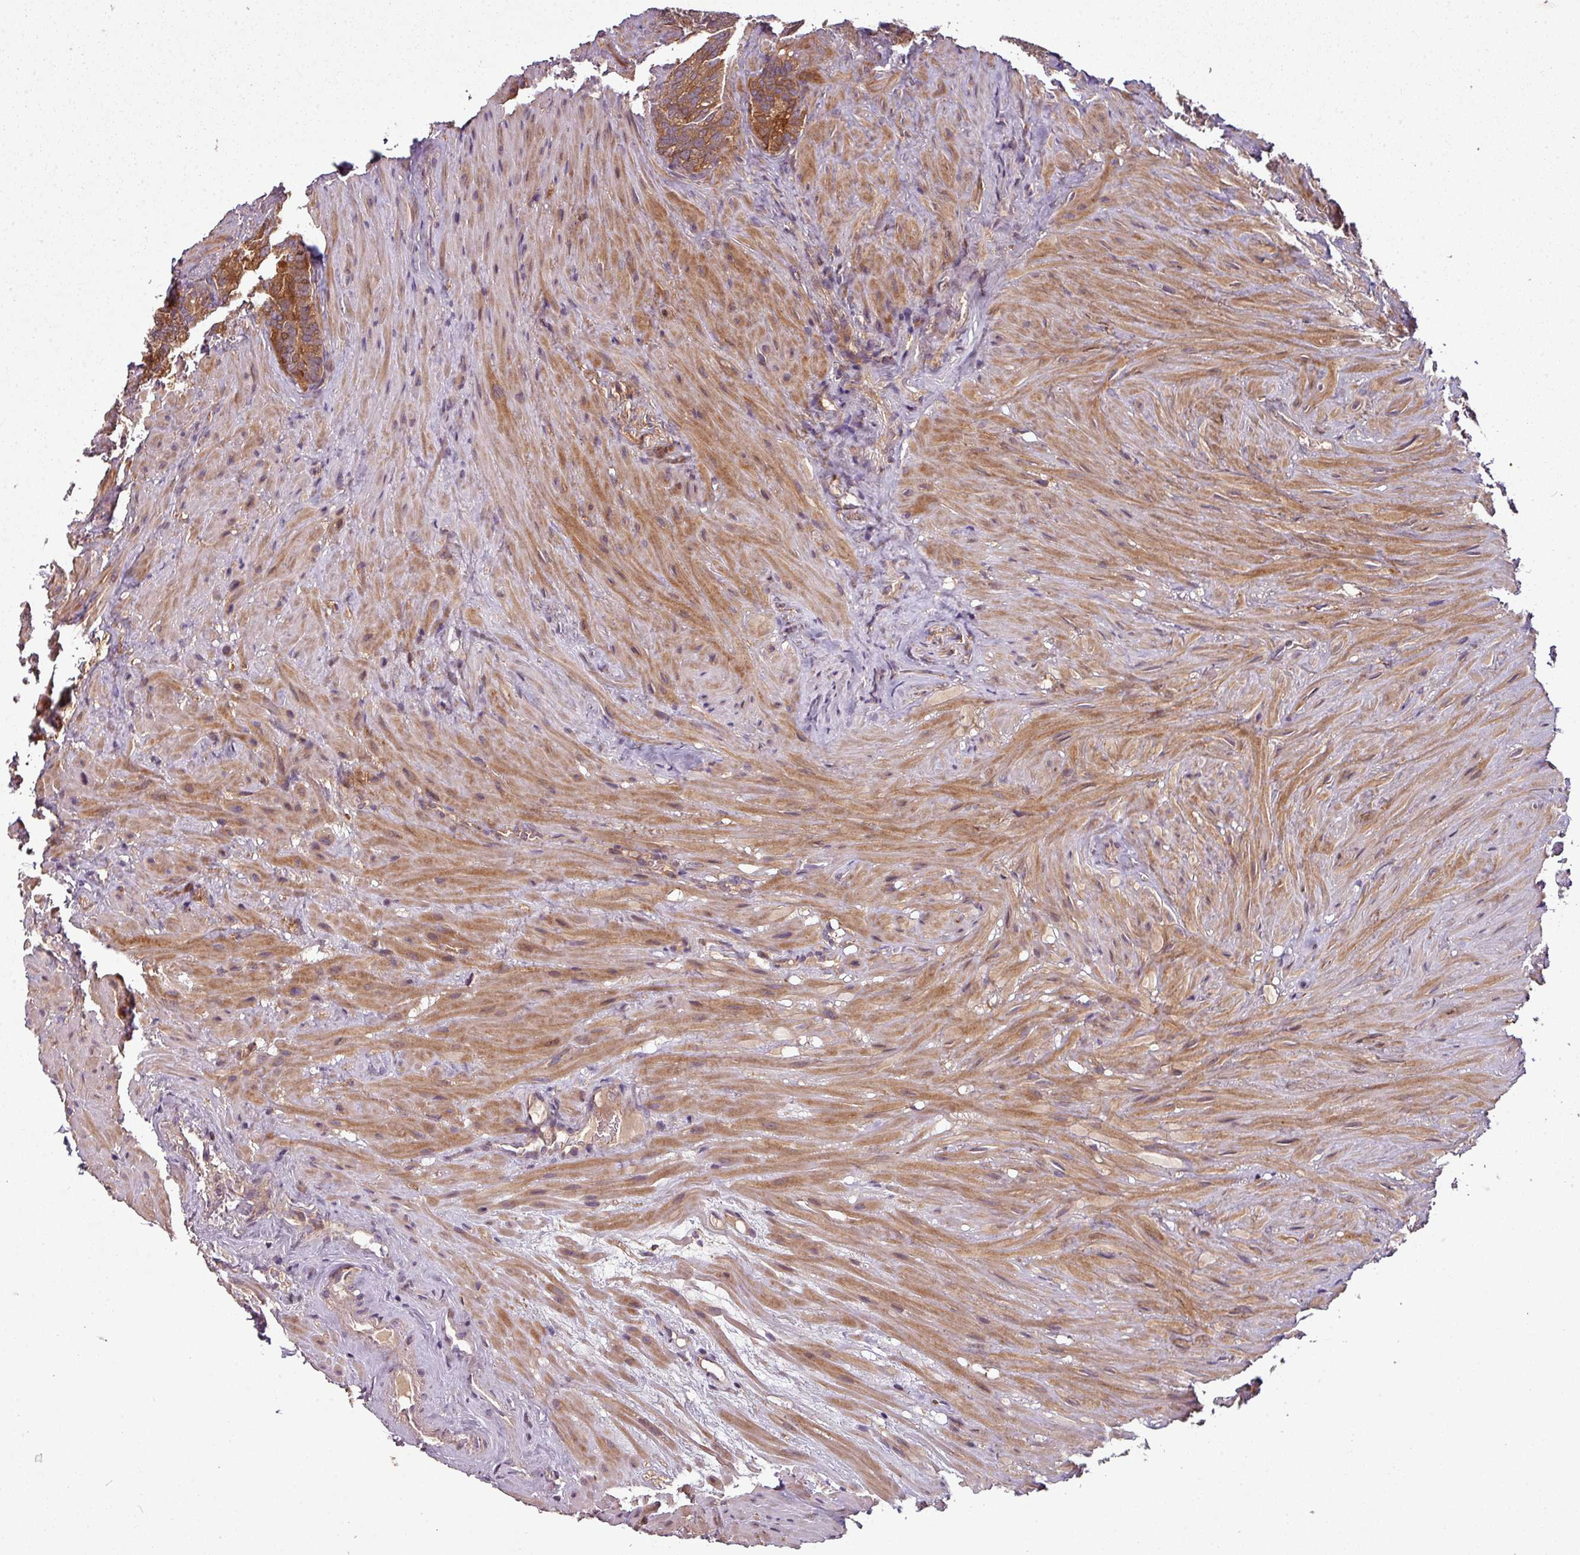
{"staining": {"intensity": "moderate", "quantity": ">75%", "location": "cytoplasmic/membranous"}, "tissue": "seminal vesicle", "cell_type": "Glandular cells", "image_type": "normal", "snomed": [{"axis": "morphology", "description": "Normal tissue, NOS"}, {"axis": "topography", "description": "Seminal veicle"}], "caption": "Immunohistochemistry (IHC) of unremarkable human seminal vesicle exhibits medium levels of moderate cytoplasmic/membranous positivity in about >75% of glandular cells. The staining is performed using DAB brown chromogen to label protein expression. The nuclei are counter-stained blue using hematoxylin.", "gene": "GSKIP", "patient": {"sex": "male", "age": 62}}